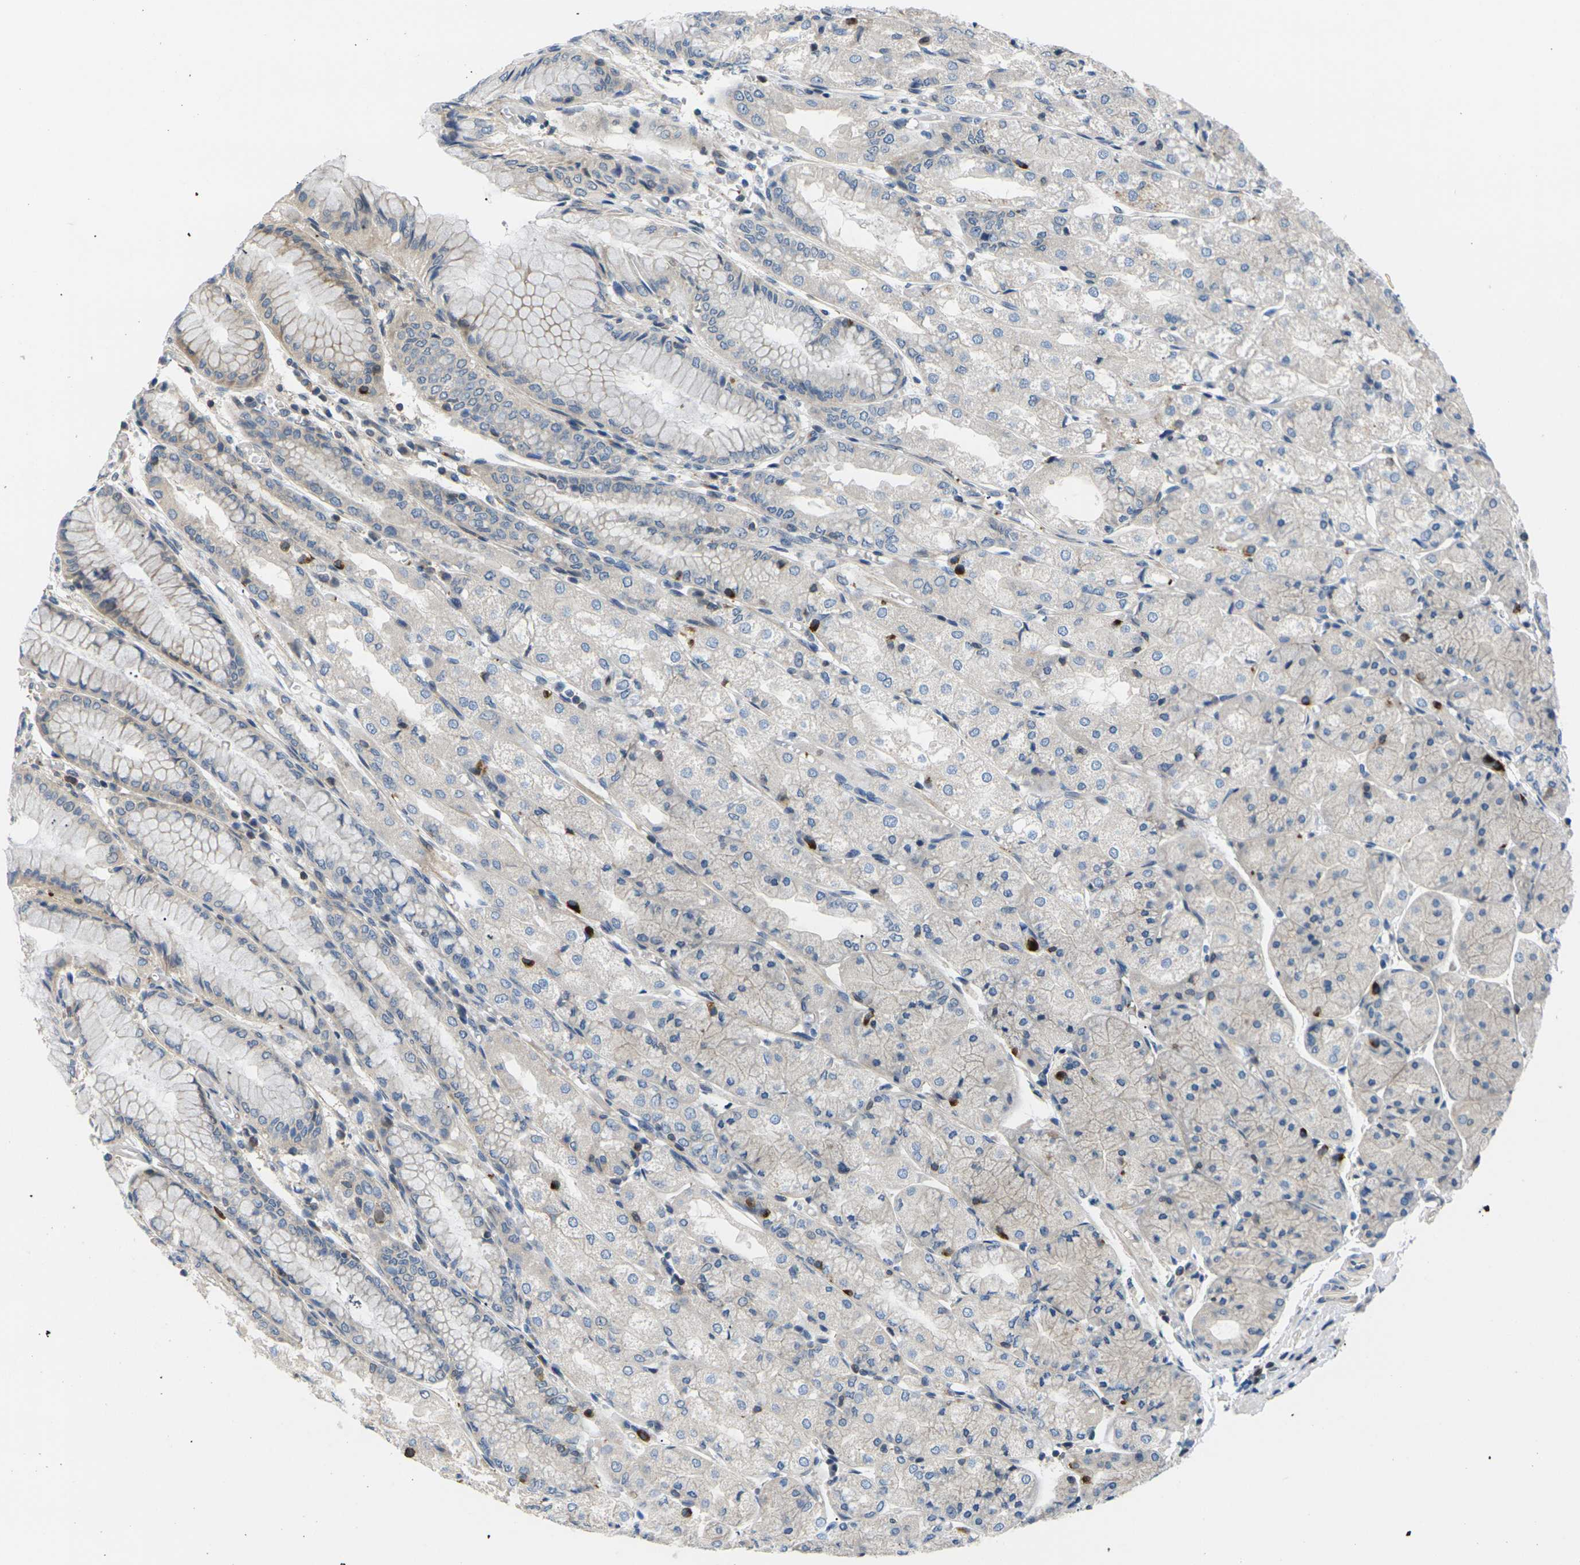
{"staining": {"intensity": "moderate", "quantity": "<25%", "location": "cytoplasmic/membranous"}, "tissue": "stomach", "cell_type": "Glandular cells", "image_type": "normal", "snomed": [{"axis": "morphology", "description": "Normal tissue, NOS"}, {"axis": "topography", "description": "Stomach, upper"}], "caption": "The image shows immunohistochemical staining of unremarkable stomach. There is moderate cytoplasmic/membranous staining is seen in about <25% of glandular cells. The staining was performed using DAB, with brown indicating positive protein expression. Nuclei are stained blue with hematoxylin.", "gene": "RPS6KA3", "patient": {"sex": "male", "age": 72}}